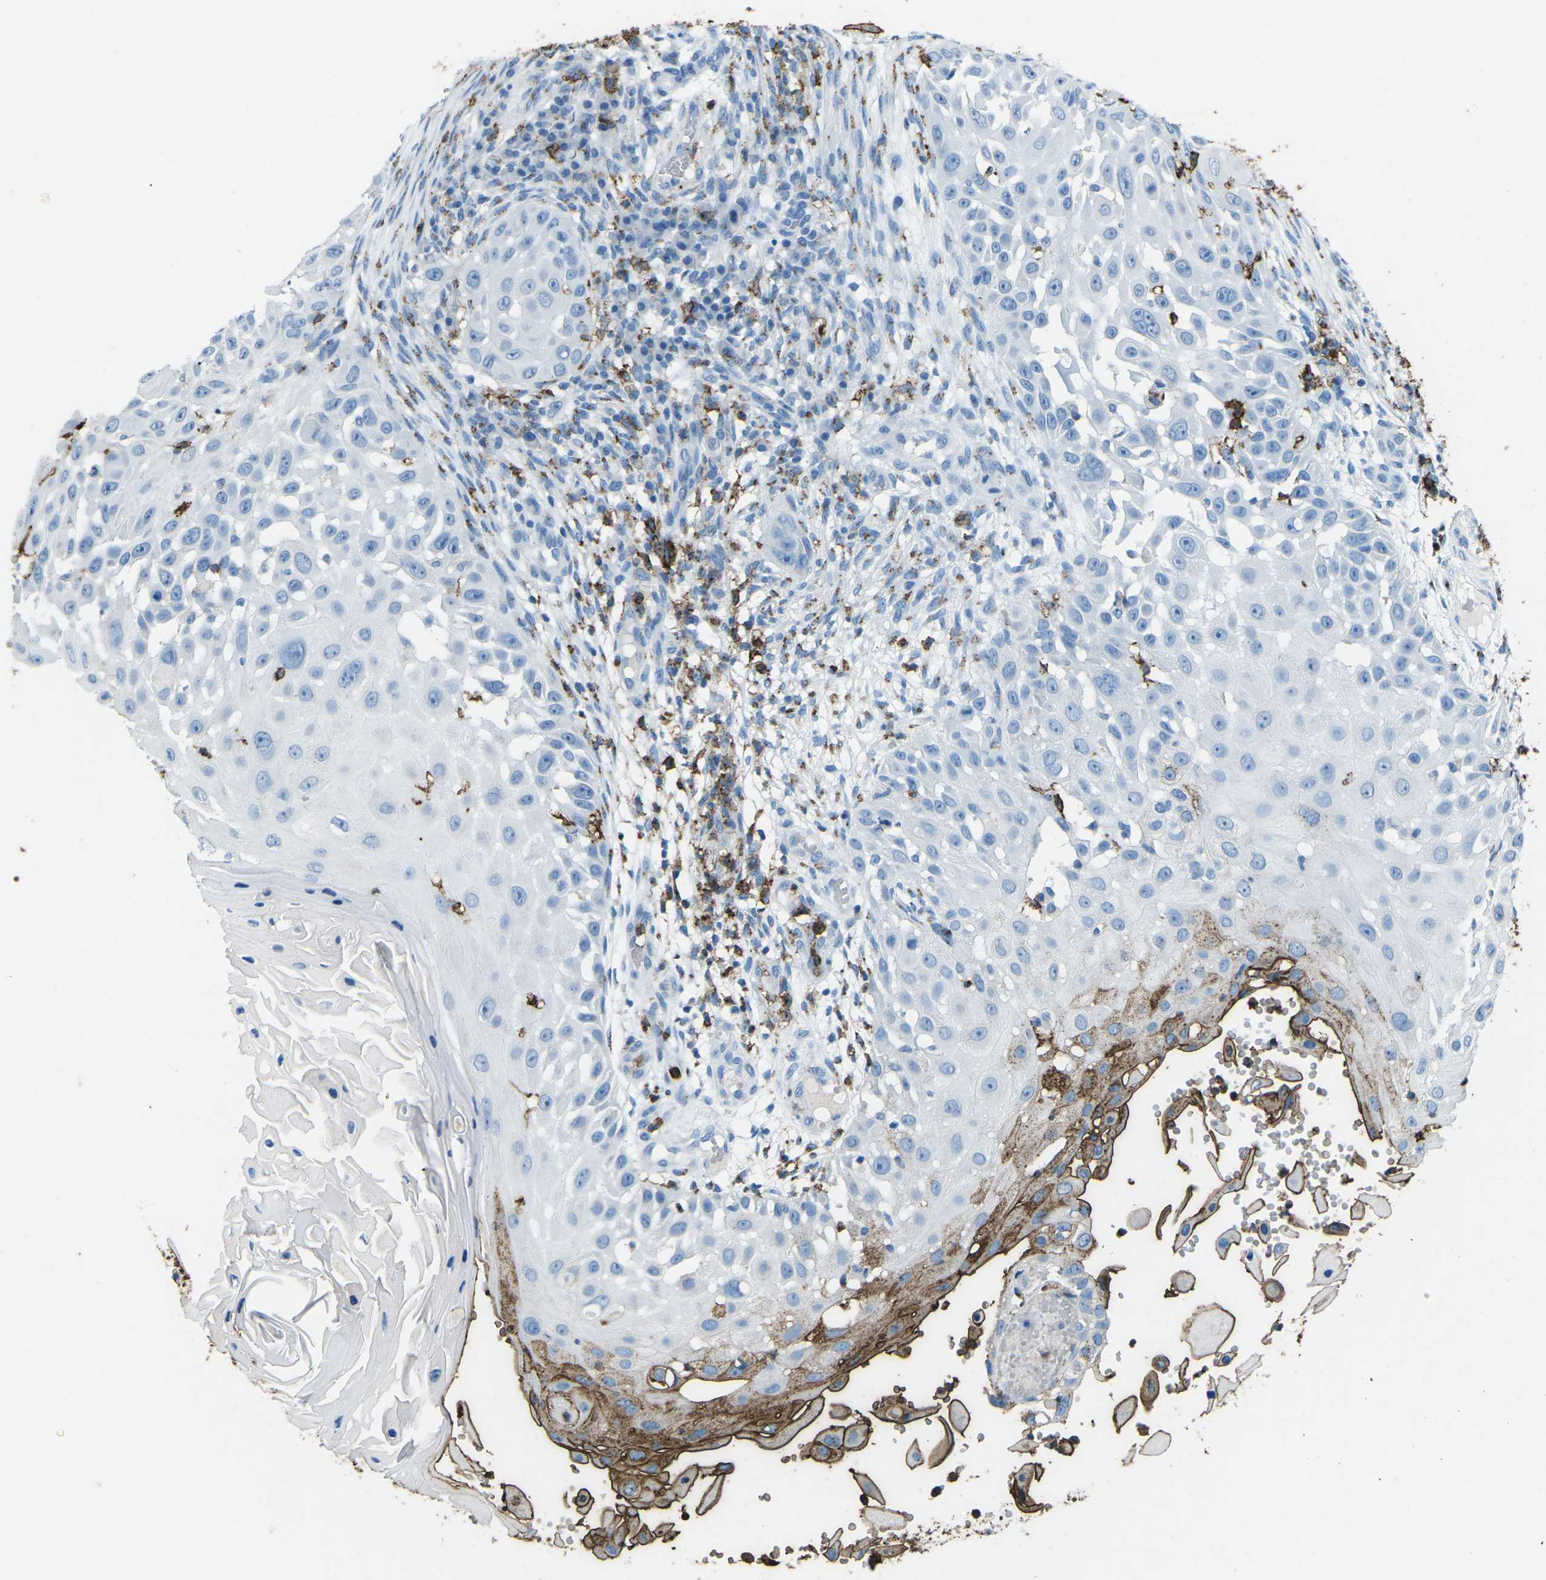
{"staining": {"intensity": "moderate", "quantity": "<25%", "location": "cytoplasmic/membranous"}, "tissue": "skin cancer", "cell_type": "Tumor cells", "image_type": "cancer", "snomed": [{"axis": "morphology", "description": "Squamous cell carcinoma, NOS"}, {"axis": "topography", "description": "Skin"}], "caption": "DAB (3,3'-diaminobenzidine) immunohistochemical staining of skin cancer (squamous cell carcinoma) exhibits moderate cytoplasmic/membranous protein expression in about <25% of tumor cells. (IHC, brightfield microscopy, high magnification).", "gene": "CTAGE1", "patient": {"sex": "female", "age": 44}}